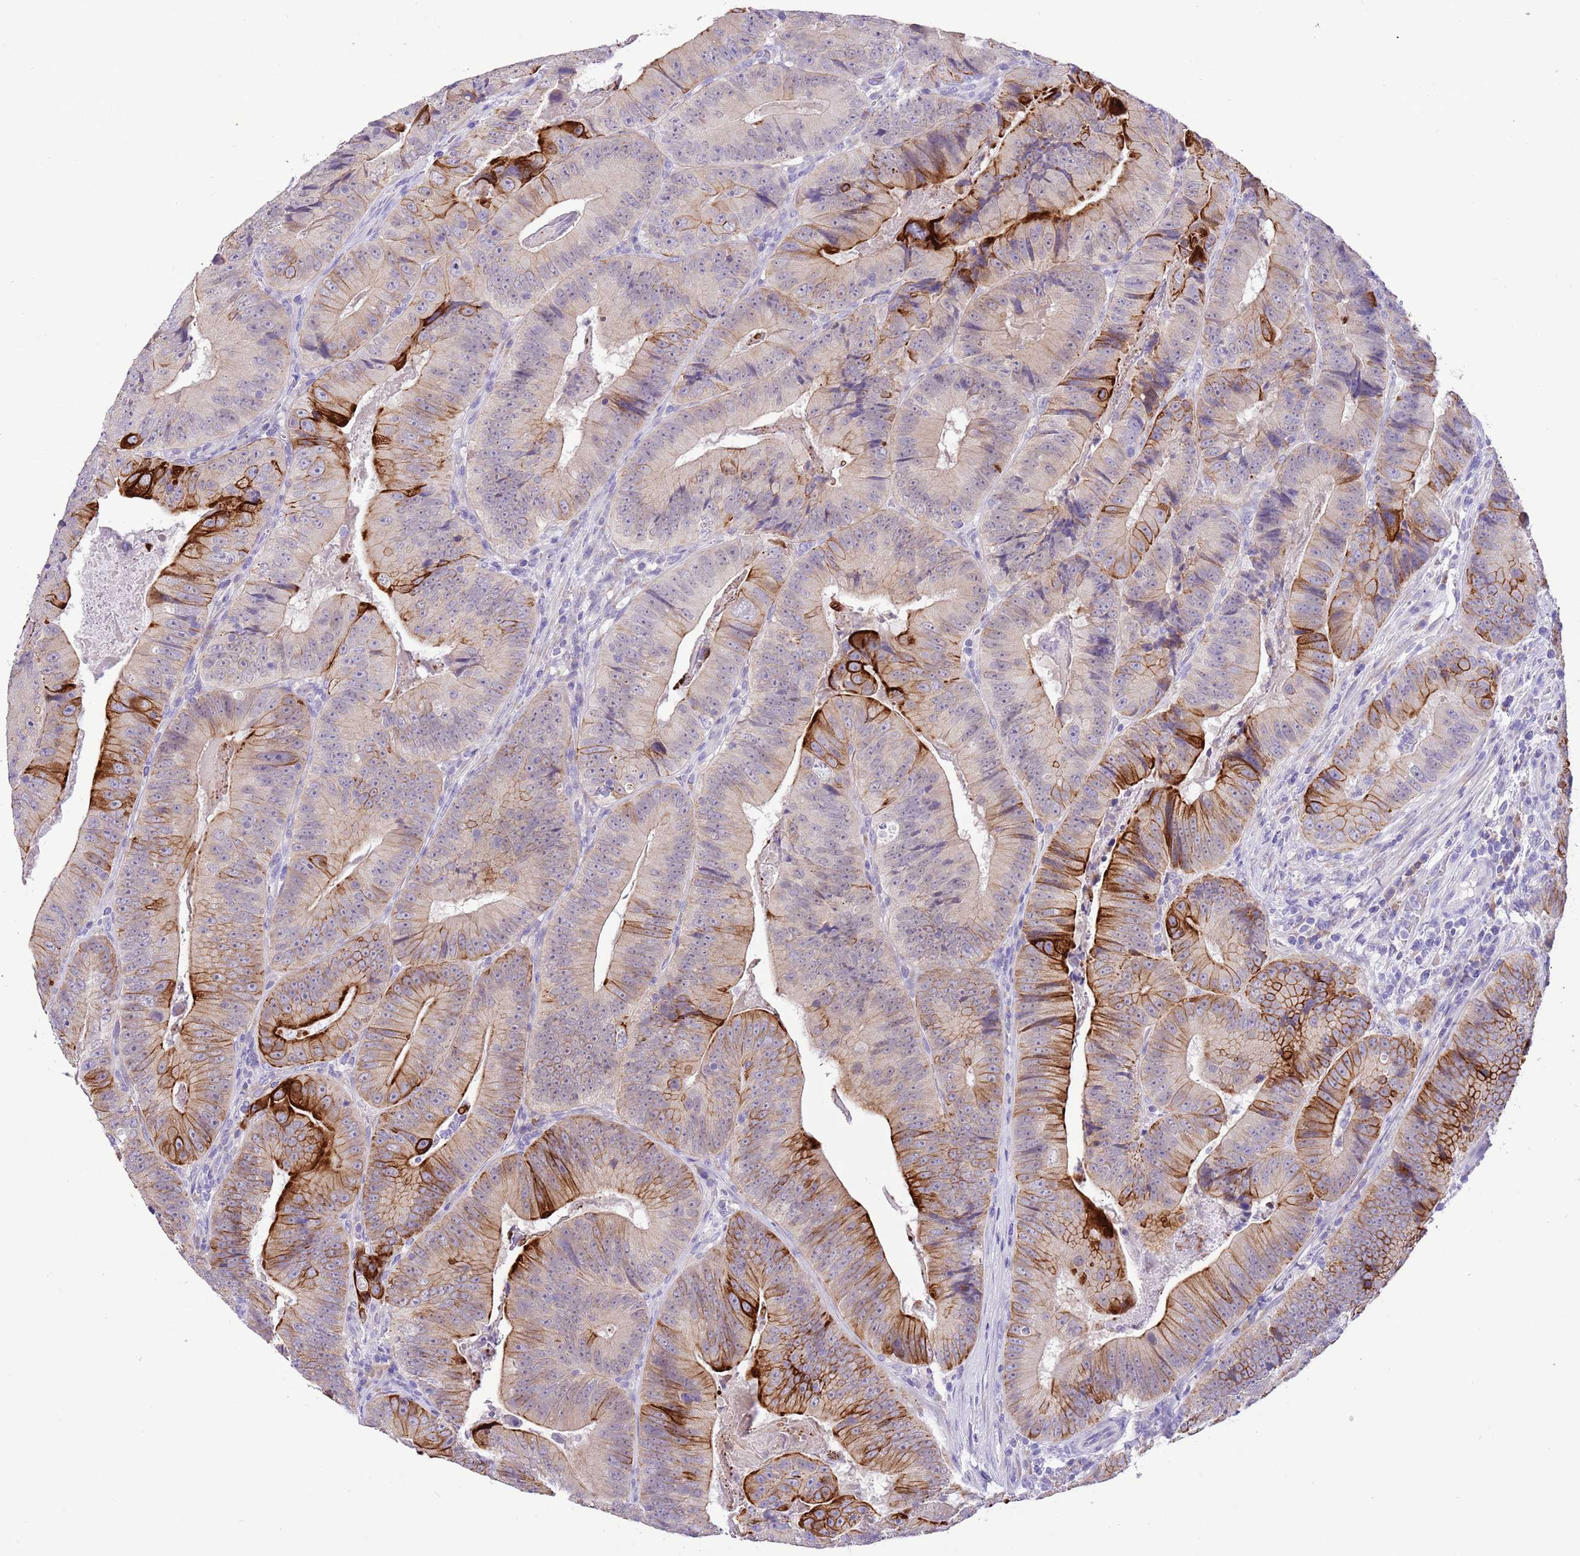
{"staining": {"intensity": "strong", "quantity": ">75%", "location": "cytoplasmic/membranous"}, "tissue": "colorectal cancer", "cell_type": "Tumor cells", "image_type": "cancer", "snomed": [{"axis": "morphology", "description": "Adenocarcinoma, NOS"}, {"axis": "topography", "description": "Colon"}], "caption": "Tumor cells exhibit high levels of strong cytoplasmic/membranous staining in approximately >75% of cells in human adenocarcinoma (colorectal). (DAB = brown stain, brightfield microscopy at high magnification).", "gene": "R3HDM4", "patient": {"sex": "female", "age": 86}}